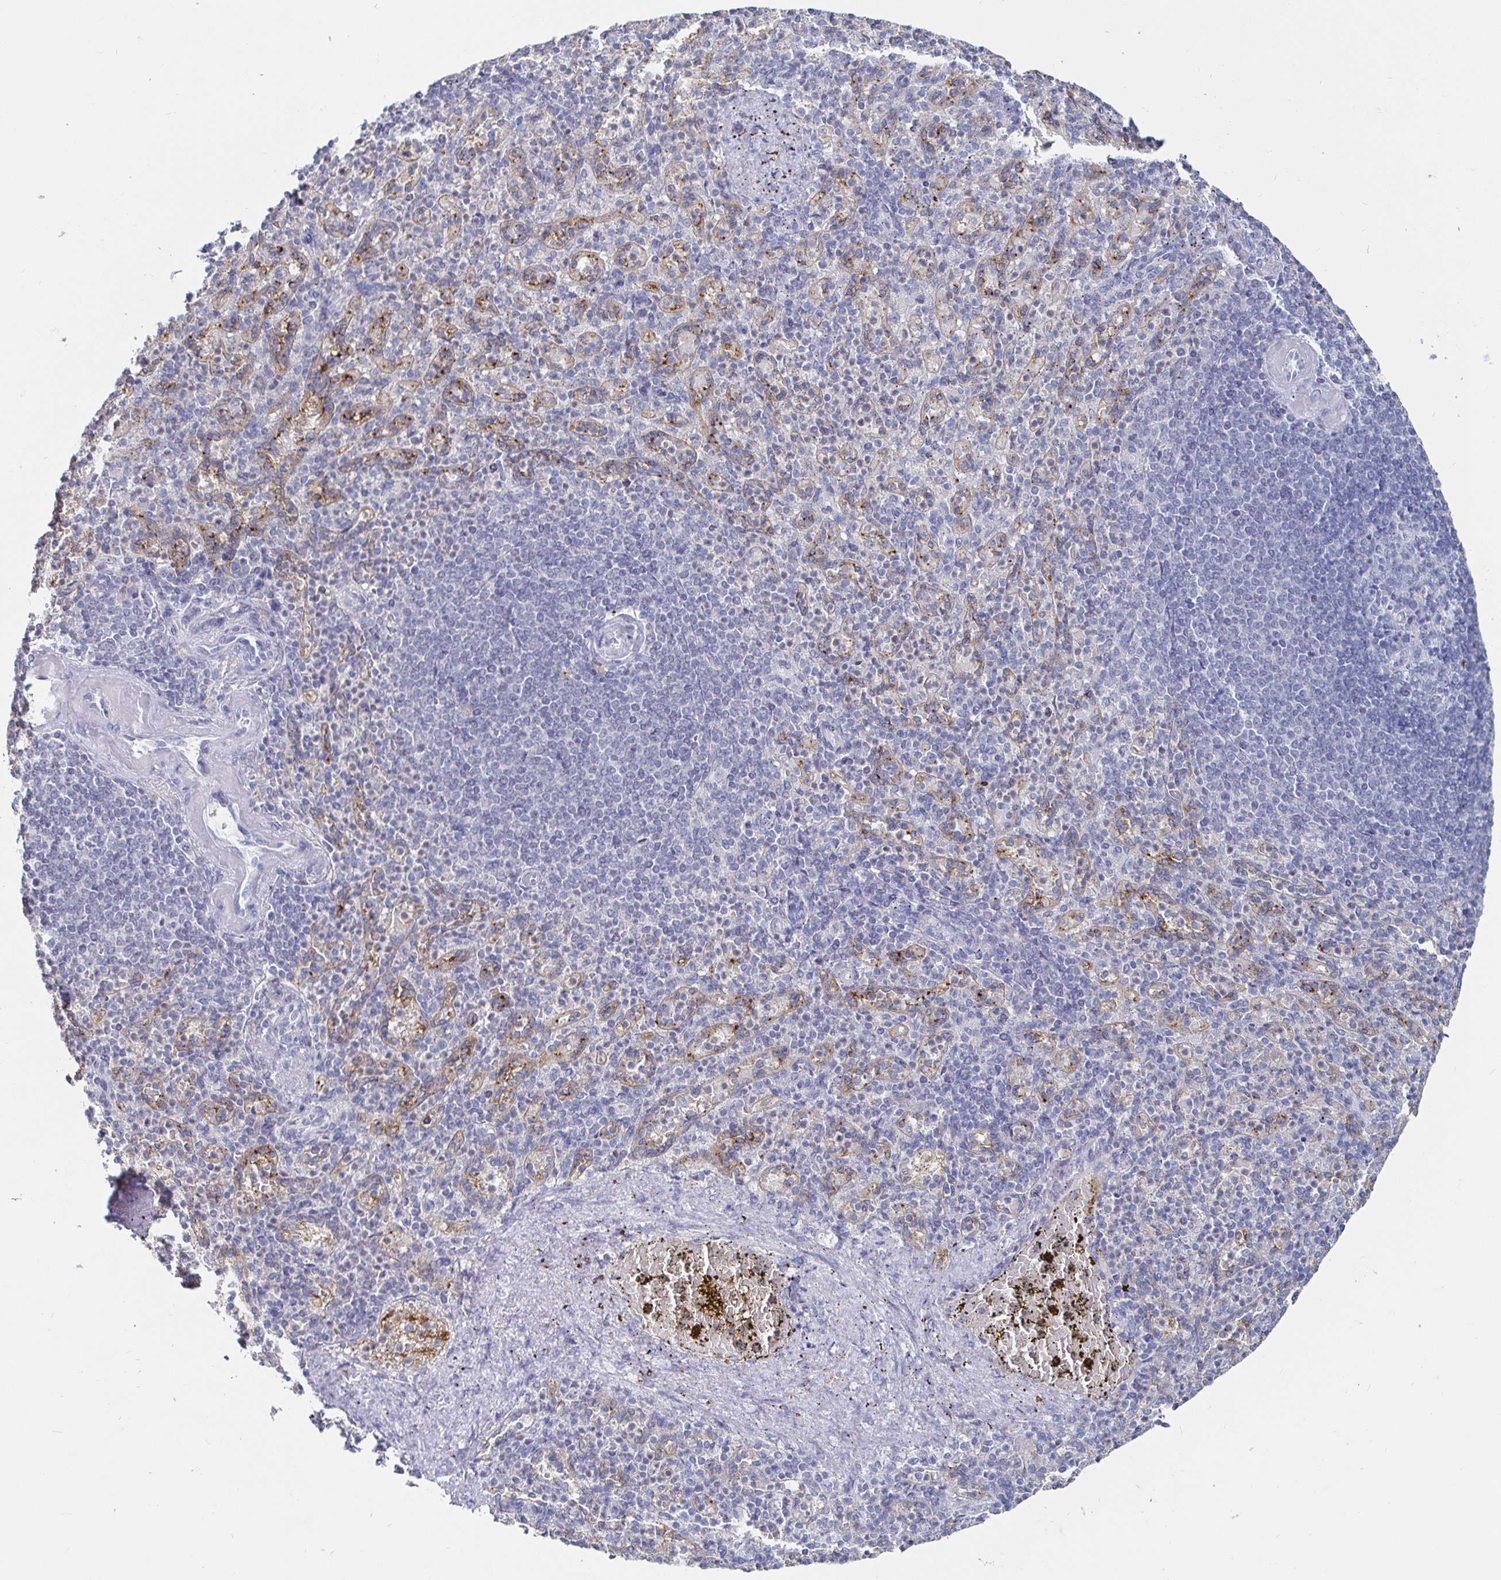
{"staining": {"intensity": "negative", "quantity": "none", "location": "none"}, "tissue": "spleen", "cell_type": "Cells in red pulp", "image_type": "normal", "snomed": [{"axis": "morphology", "description": "Normal tissue, NOS"}, {"axis": "topography", "description": "Spleen"}], "caption": "The micrograph displays no staining of cells in red pulp in unremarkable spleen.", "gene": "SPPL3", "patient": {"sex": "female", "age": 74}}